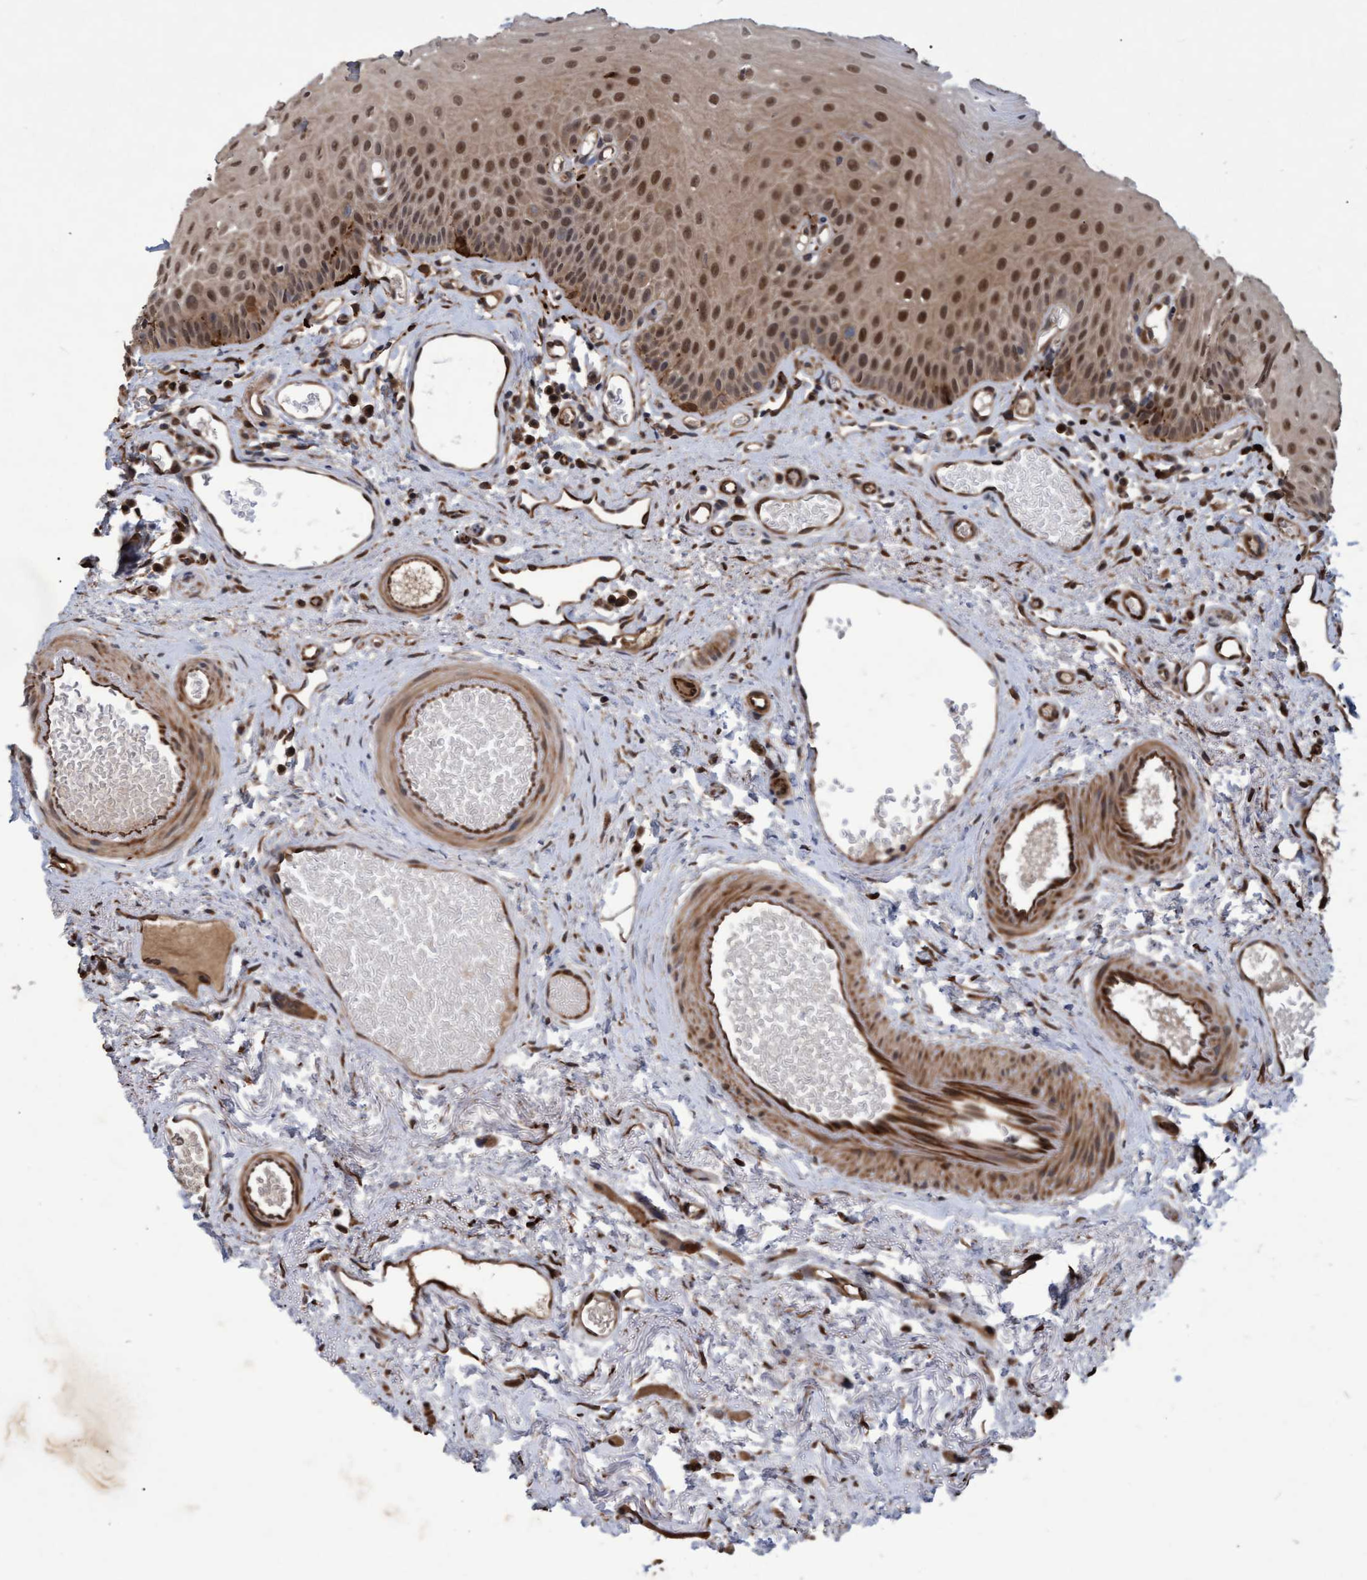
{"staining": {"intensity": "strong", "quantity": "25%-75%", "location": "cytoplasmic/membranous,nuclear"}, "tissue": "oral mucosa", "cell_type": "Squamous epithelial cells", "image_type": "normal", "snomed": [{"axis": "morphology", "description": "Normal tissue, NOS"}, {"axis": "topography", "description": "Skeletal muscle"}, {"axis": "topography", "description": "Oral tissue"}, {"axis": "topography", "description": "Peripheral nerve tissue"}], "caption": "Squamous epithelial cells demonstrate high levels of strong cytoplasmic/membranous,nuclear expression in approximately 25%-75% of cells in normal oral mucosa.", "gene": "PSMB6", "patient": {"sex": "female", "age": 84}}